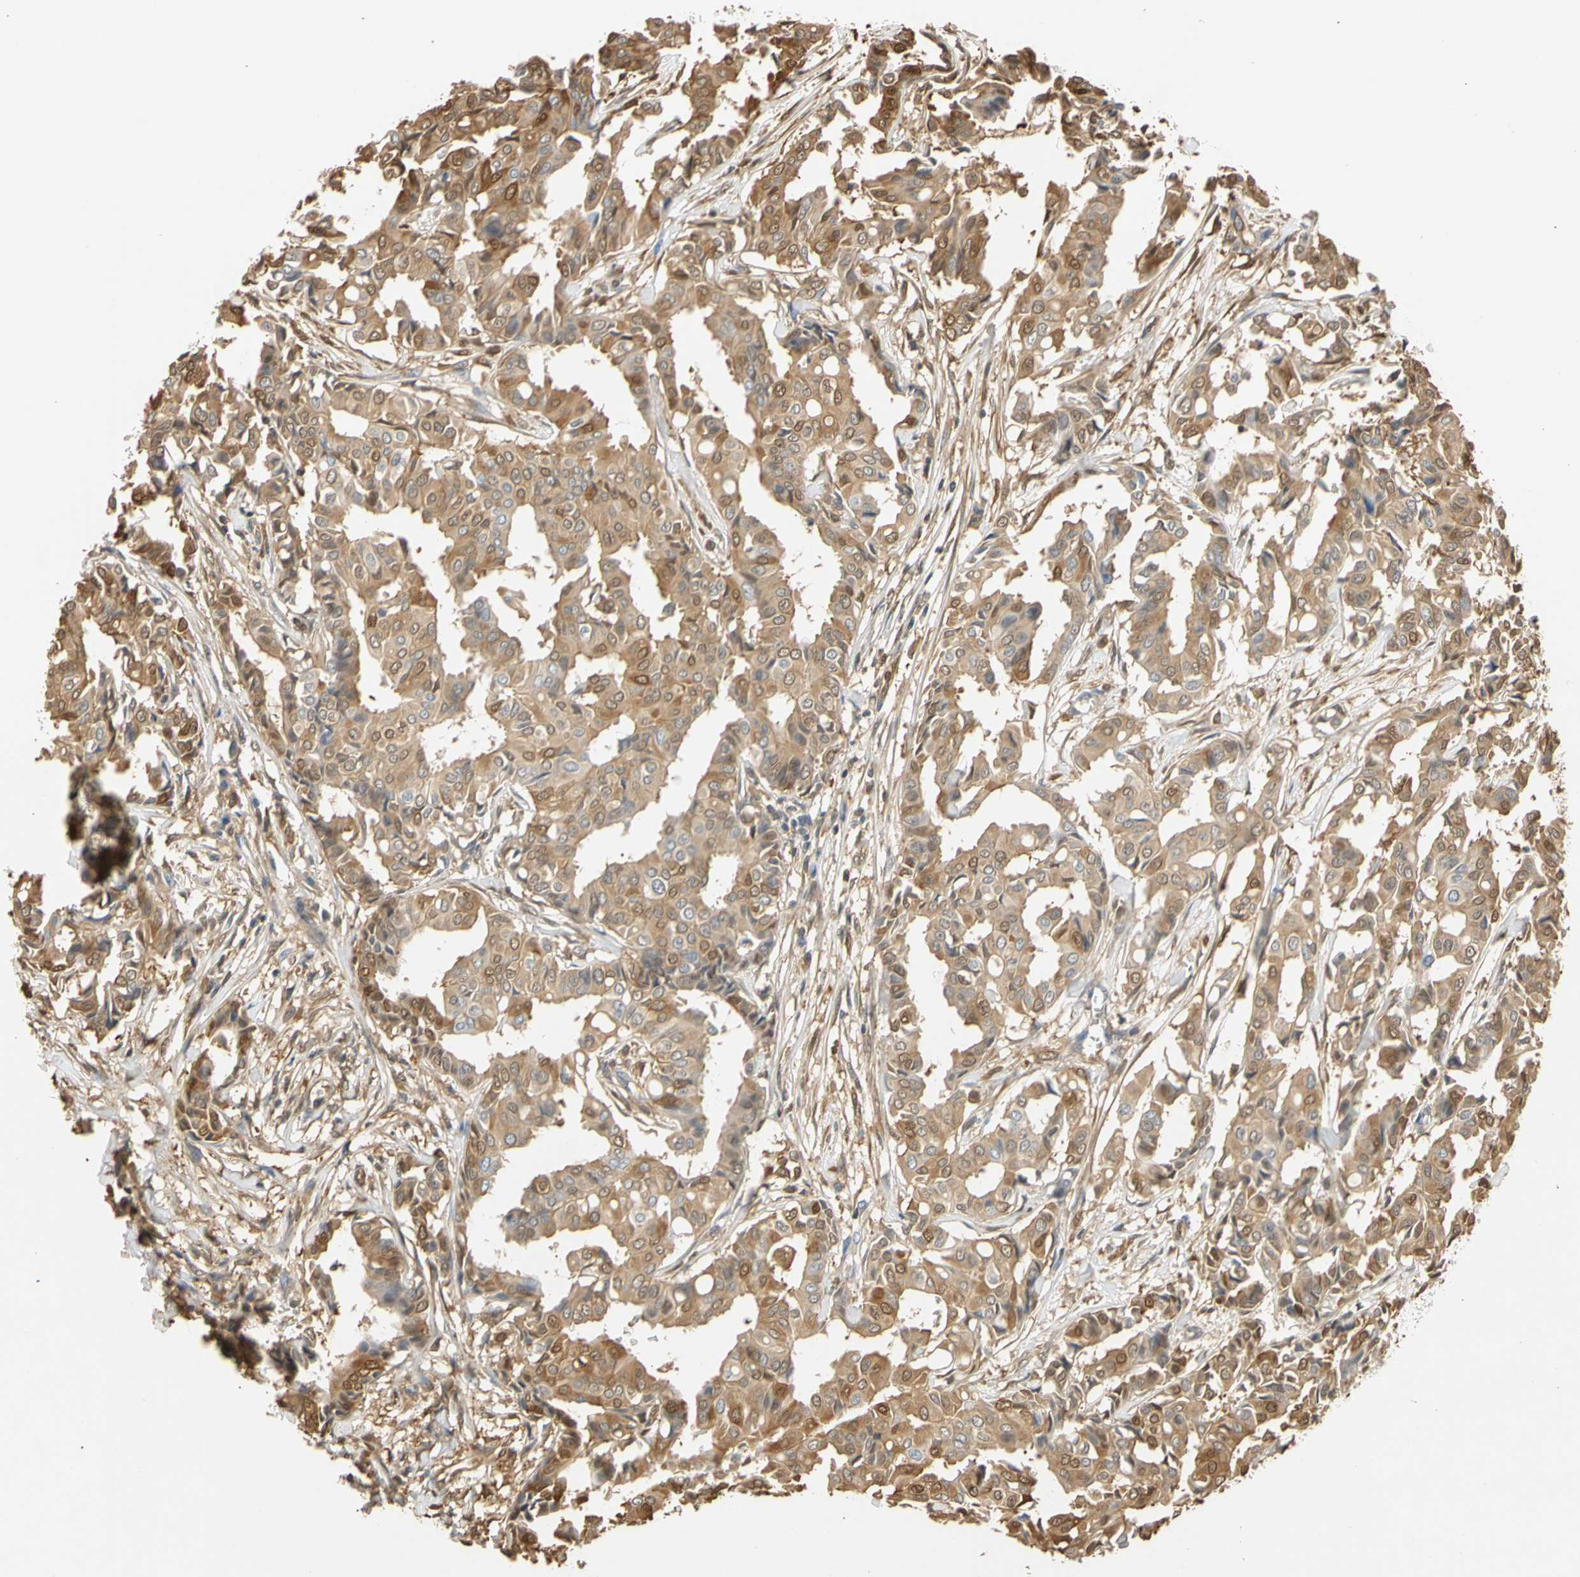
{"staining": {"intensity": "moderate", "quantity": ">75%", "location": "cytoplasmic/membranous,nuclear"}, "tissue": "head and neck cancer", "cell_type": "Tumor cells", "image_type": "cancer", "snomed": [{"axis": "morphology", "description": "Adenocarcinoma, NOS"}, {"axis": "topography", "description": "Salivary gland"}, {"axis": "topography", "description": "Head-Neck"}], "caption": "Moderate cytoplasmic/membranous and nuclear expression is seen in approximately >75% of tumor cells in adenocarcinoma (head and neck).", "gene": "S100A6", "patient": {"sex": "female", "age": 59}}